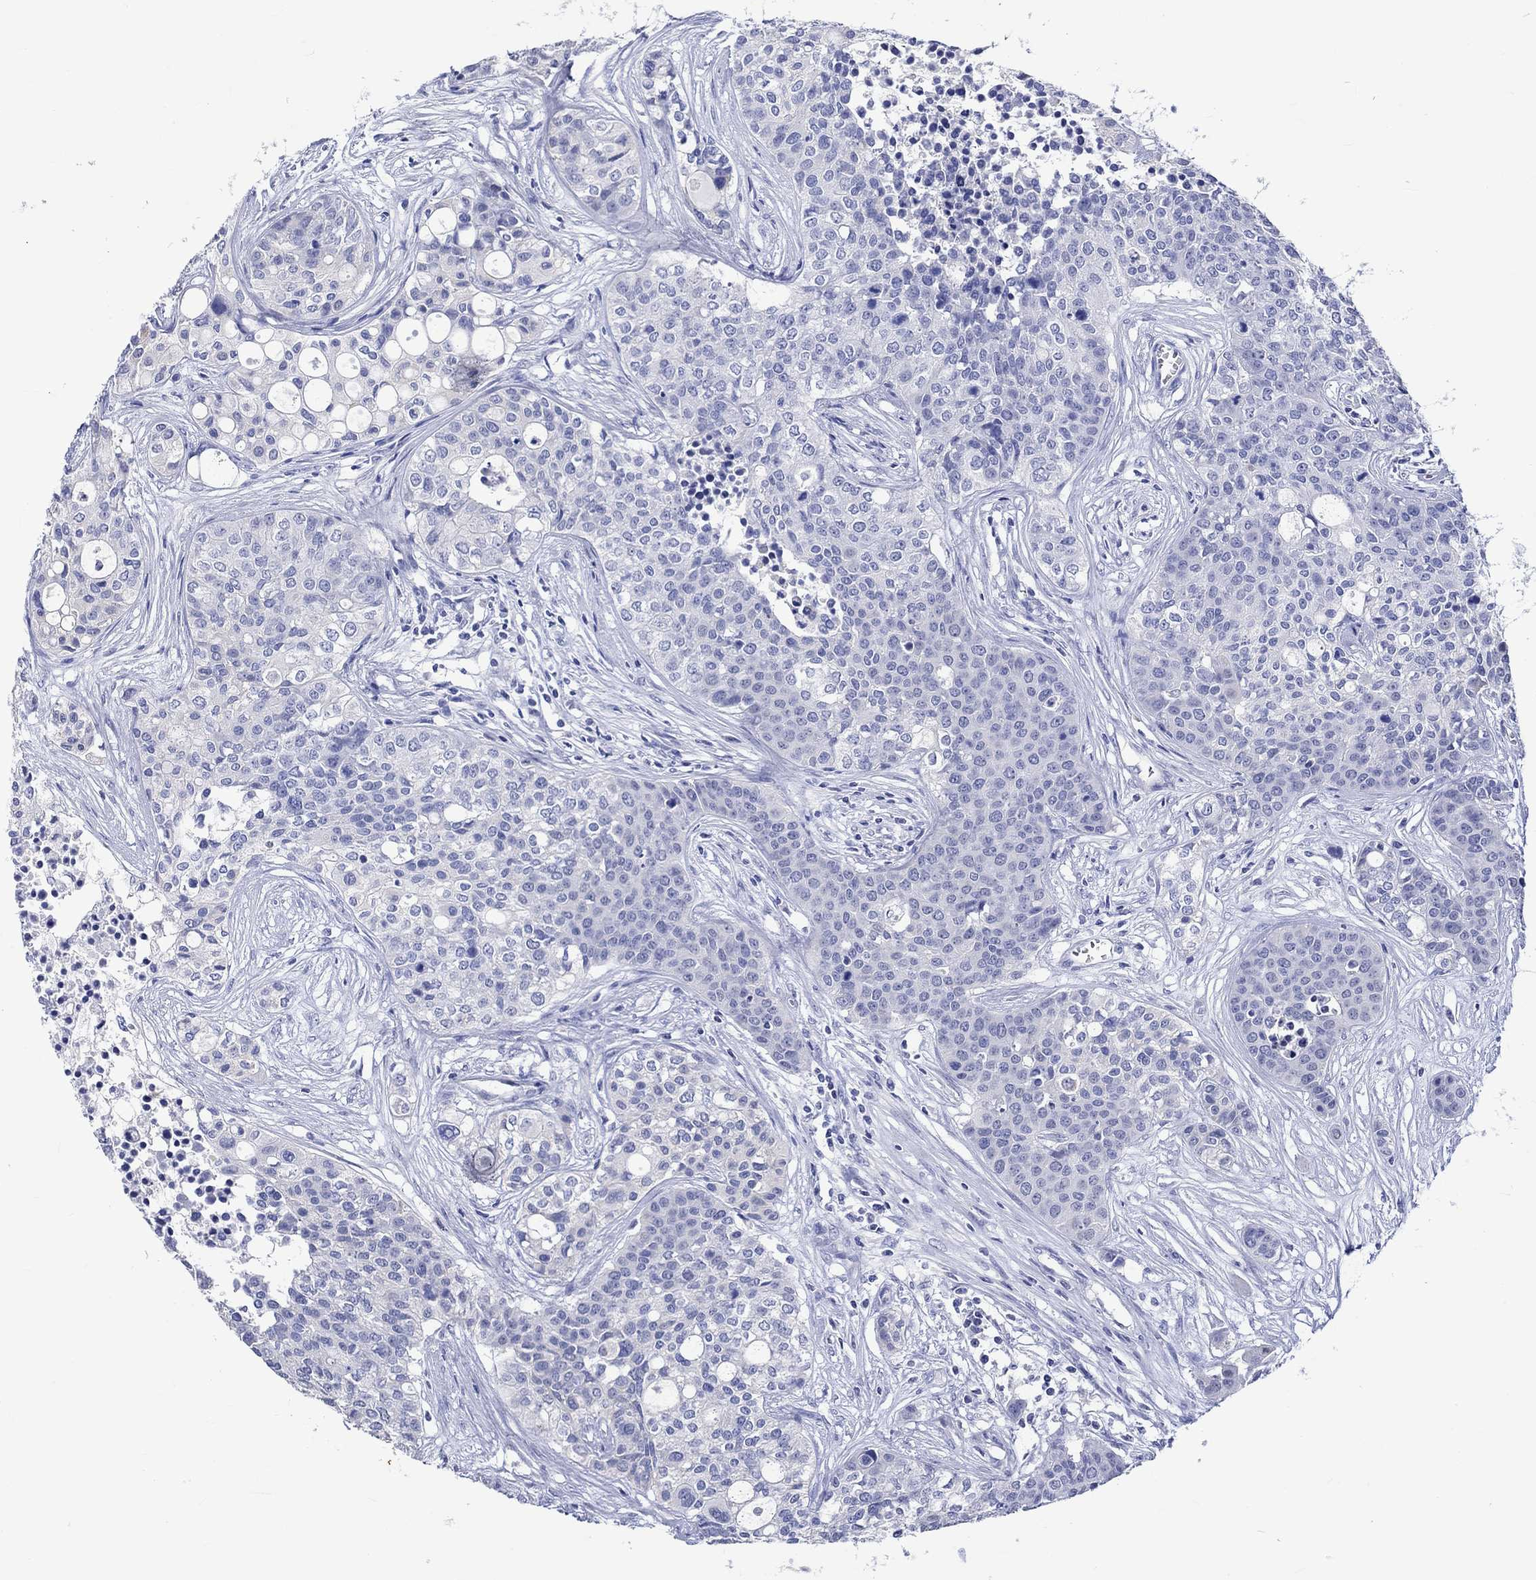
{"staining": {"intensity": "negative", "quantity": "none", "location": "none"}, "tissue": "carcinoid", "cell_type": "Tumor cells", "image_type": "cancer", "snomed": [{"axis": "morphology", "description": "Carcinoid, malignant, NOS"}, {"axis": "topography", "description": "Colon"}], "caption": "DAB (3,3'-diaminobenzidine) immunohistochemical staining of carcinoid shows no significant staining in tumor cells.", "gene": "KLHL35", "patient": {"sex": "male", "age": 81}}